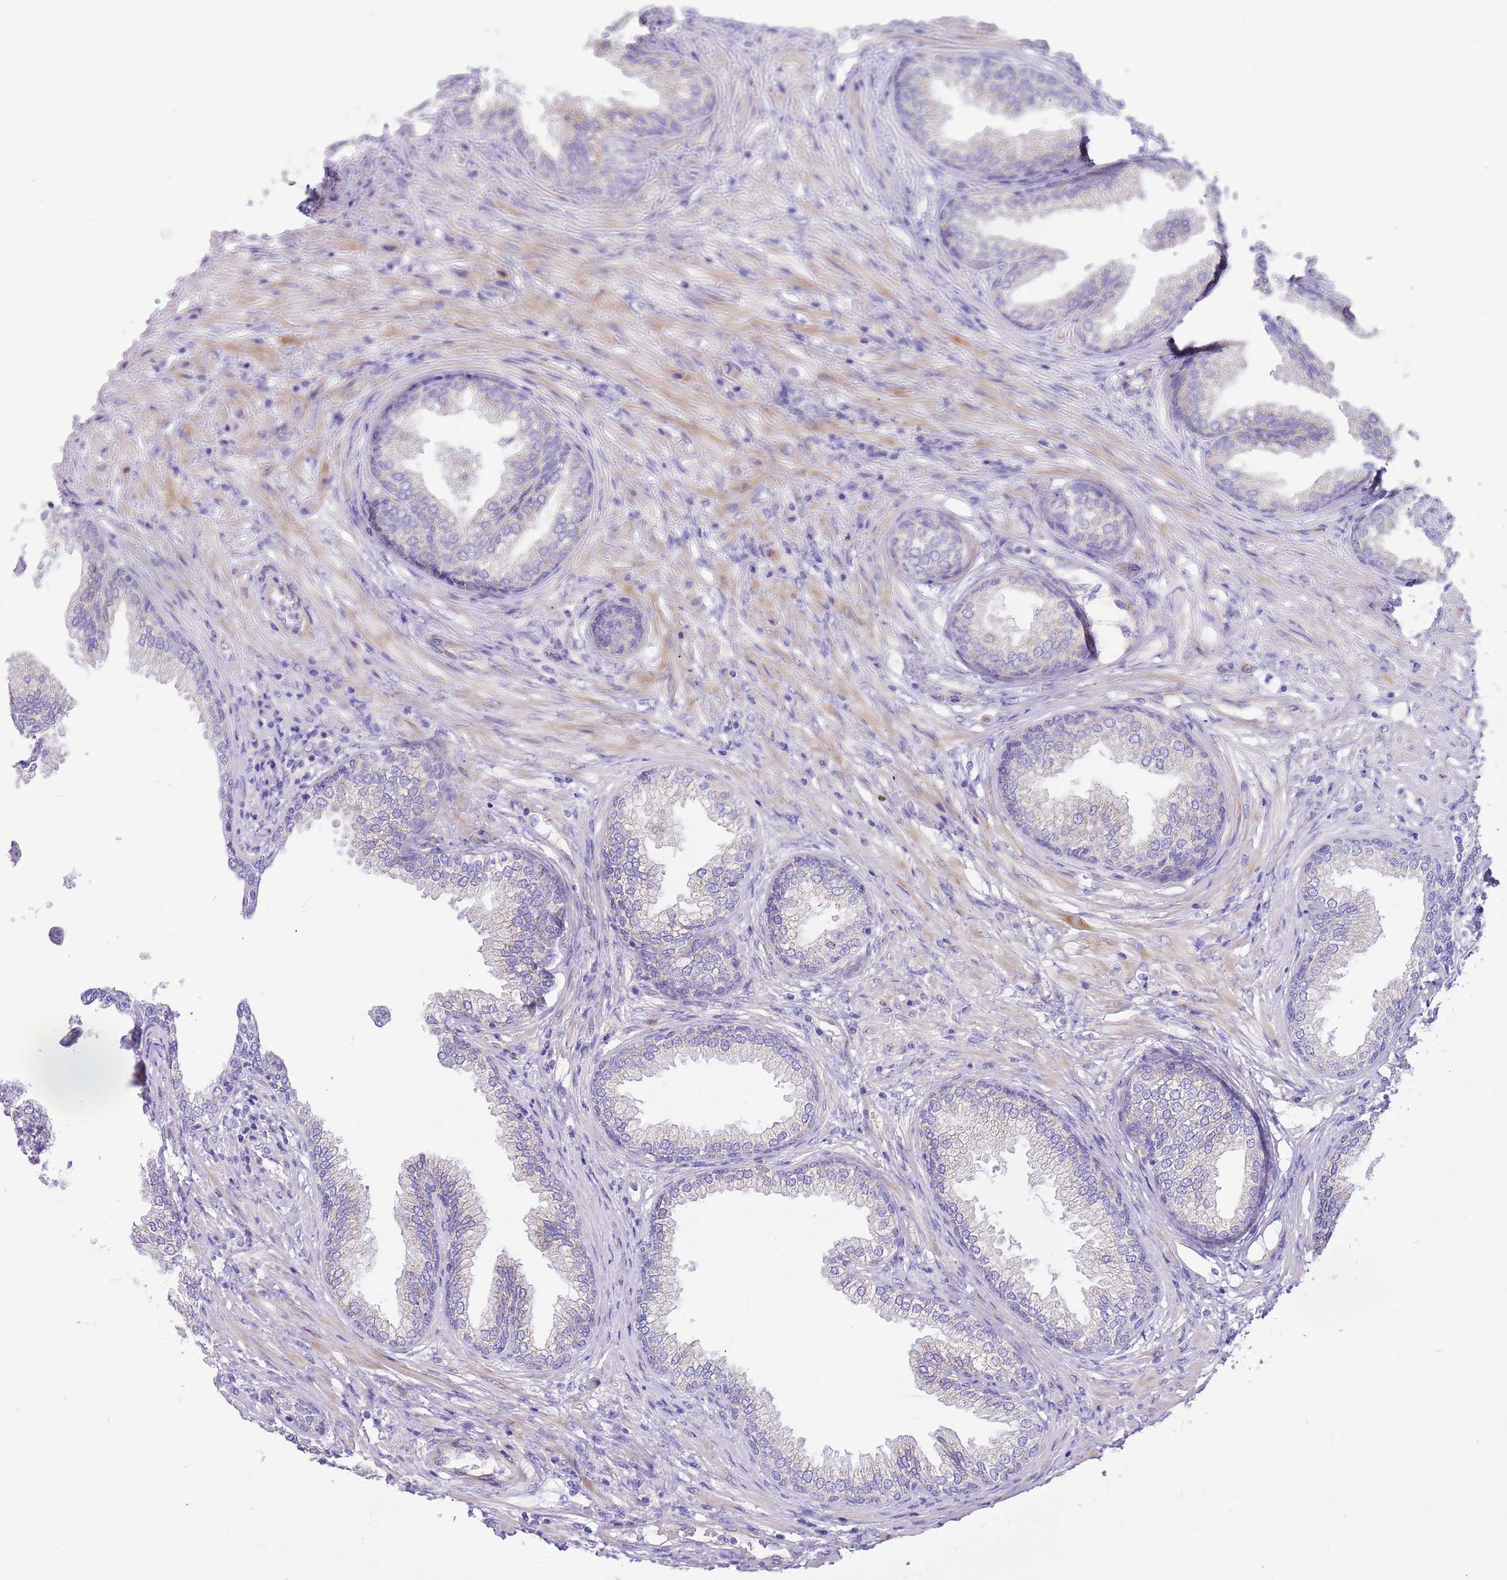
{"staining": {"intensity": "negative", "quantity": "none", "location": "none"}, "tissue": "prostate", "cell_type": "Glandular cells", "image_type": "normal", "snomed": [{"axis": "morphology", "description": "Normal tissue, NOS"}, {"axis": "topography", "description": "Prostate"}], "caption": "Immunohistochemistry histopathology image of benign prostate stained for a protein (brown), which displays no staining in glandular cells.", "gene": "SERINC3", "patient": {"sex": "male", "age": 76}}